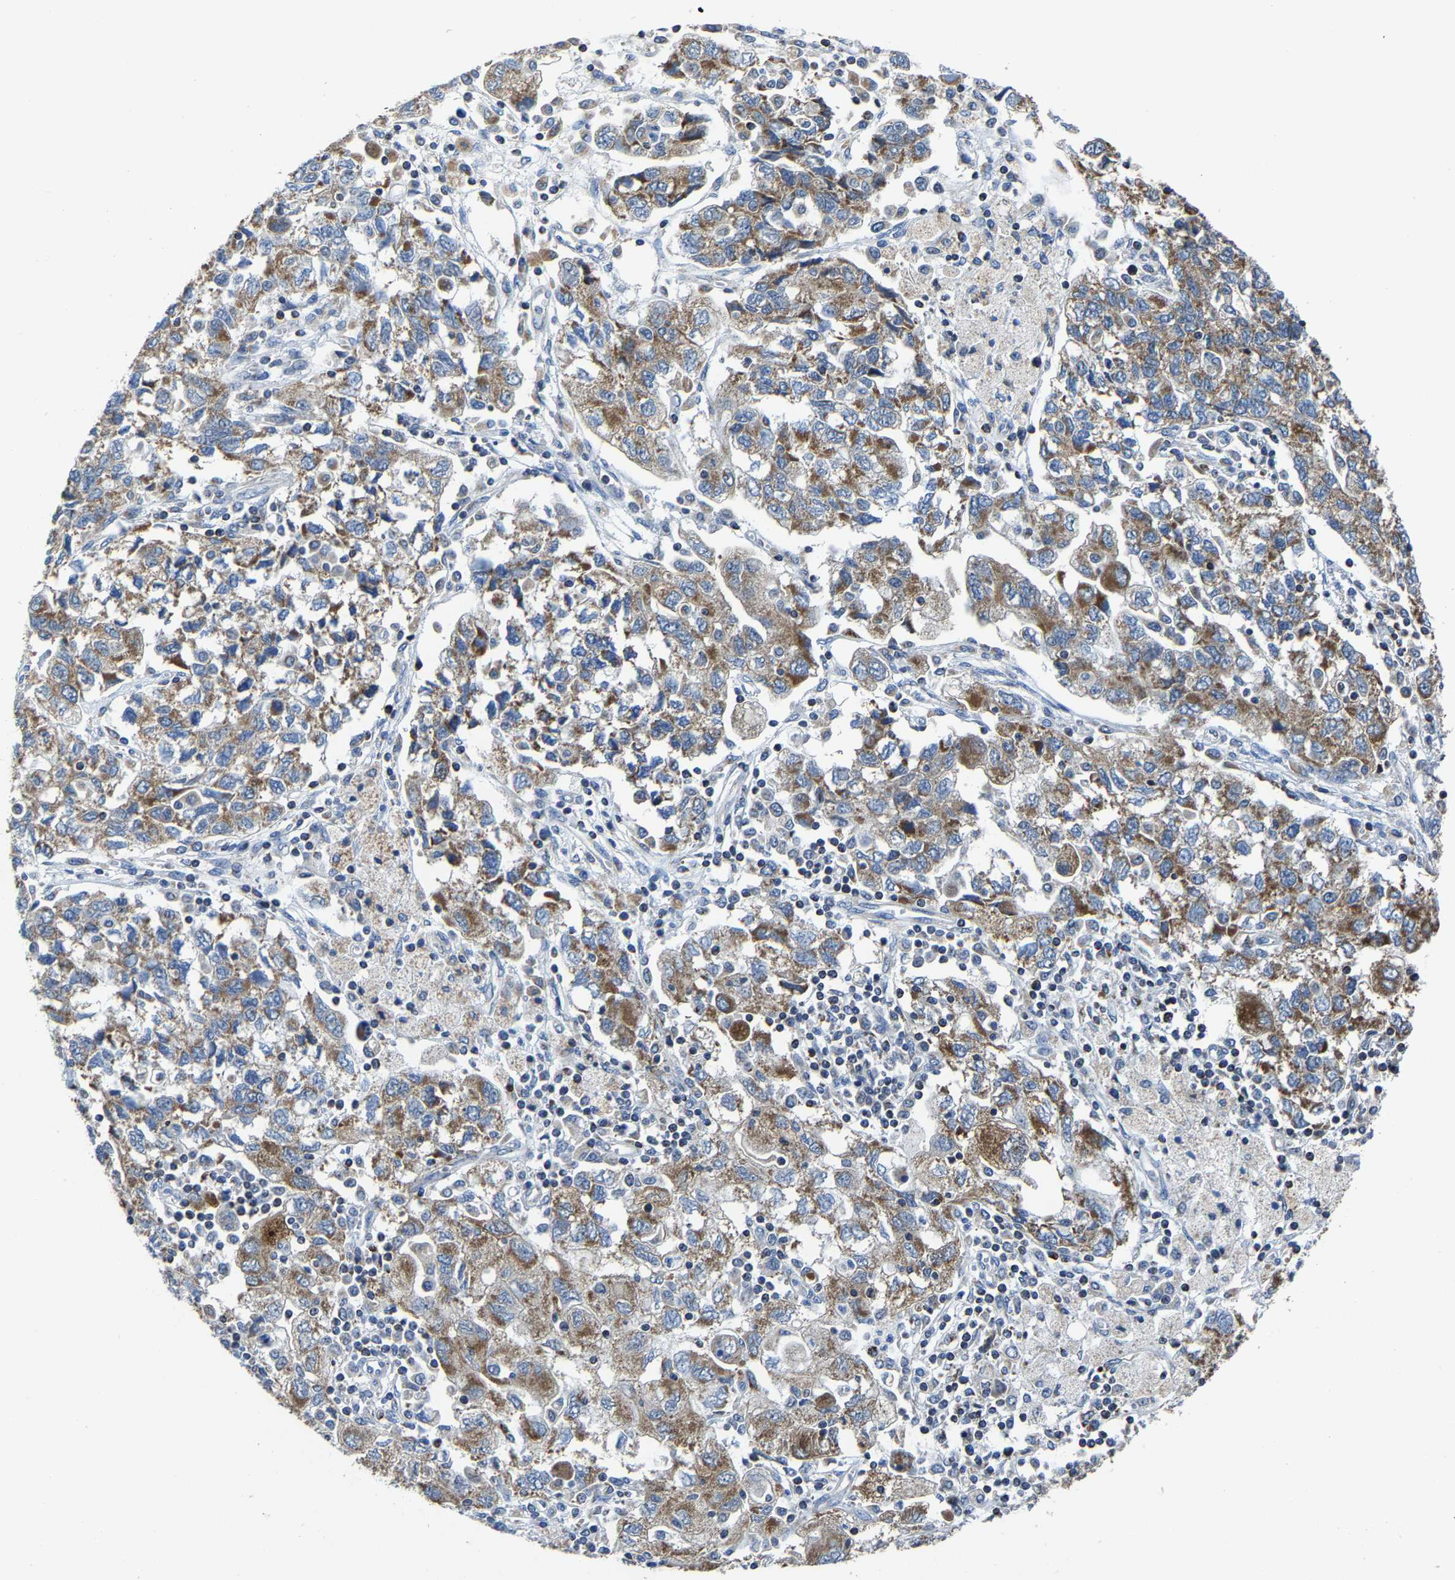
{"staining": {"intensity": "moderate", "quantity": ">75%", "location": "cytoplasmic/membranous"}, "tissue": "ovarian cancer", "cell_type": "Tumor cells", "image_type": "cancer", "snomed": [{"axis": "morphology", "description": "Carcinoma, NOS"}, {"axis": "morphology", "description": "Cystadenocarcinoma, serous, NOS"}, {"axis": "topography", "description": "Ovary"}], "caption": "A high-resolution micrograph shows immunohistochemistry (IHC) staining of ovarian cancer (carcinoma), which displays moderate cytoplasmic/membranous expression in about >75% of tumor cells. (DAB IHC with brightfield microscopy, high magnification).", "gene": "AGK", "patient": {"sex": "female", "age": 69}}